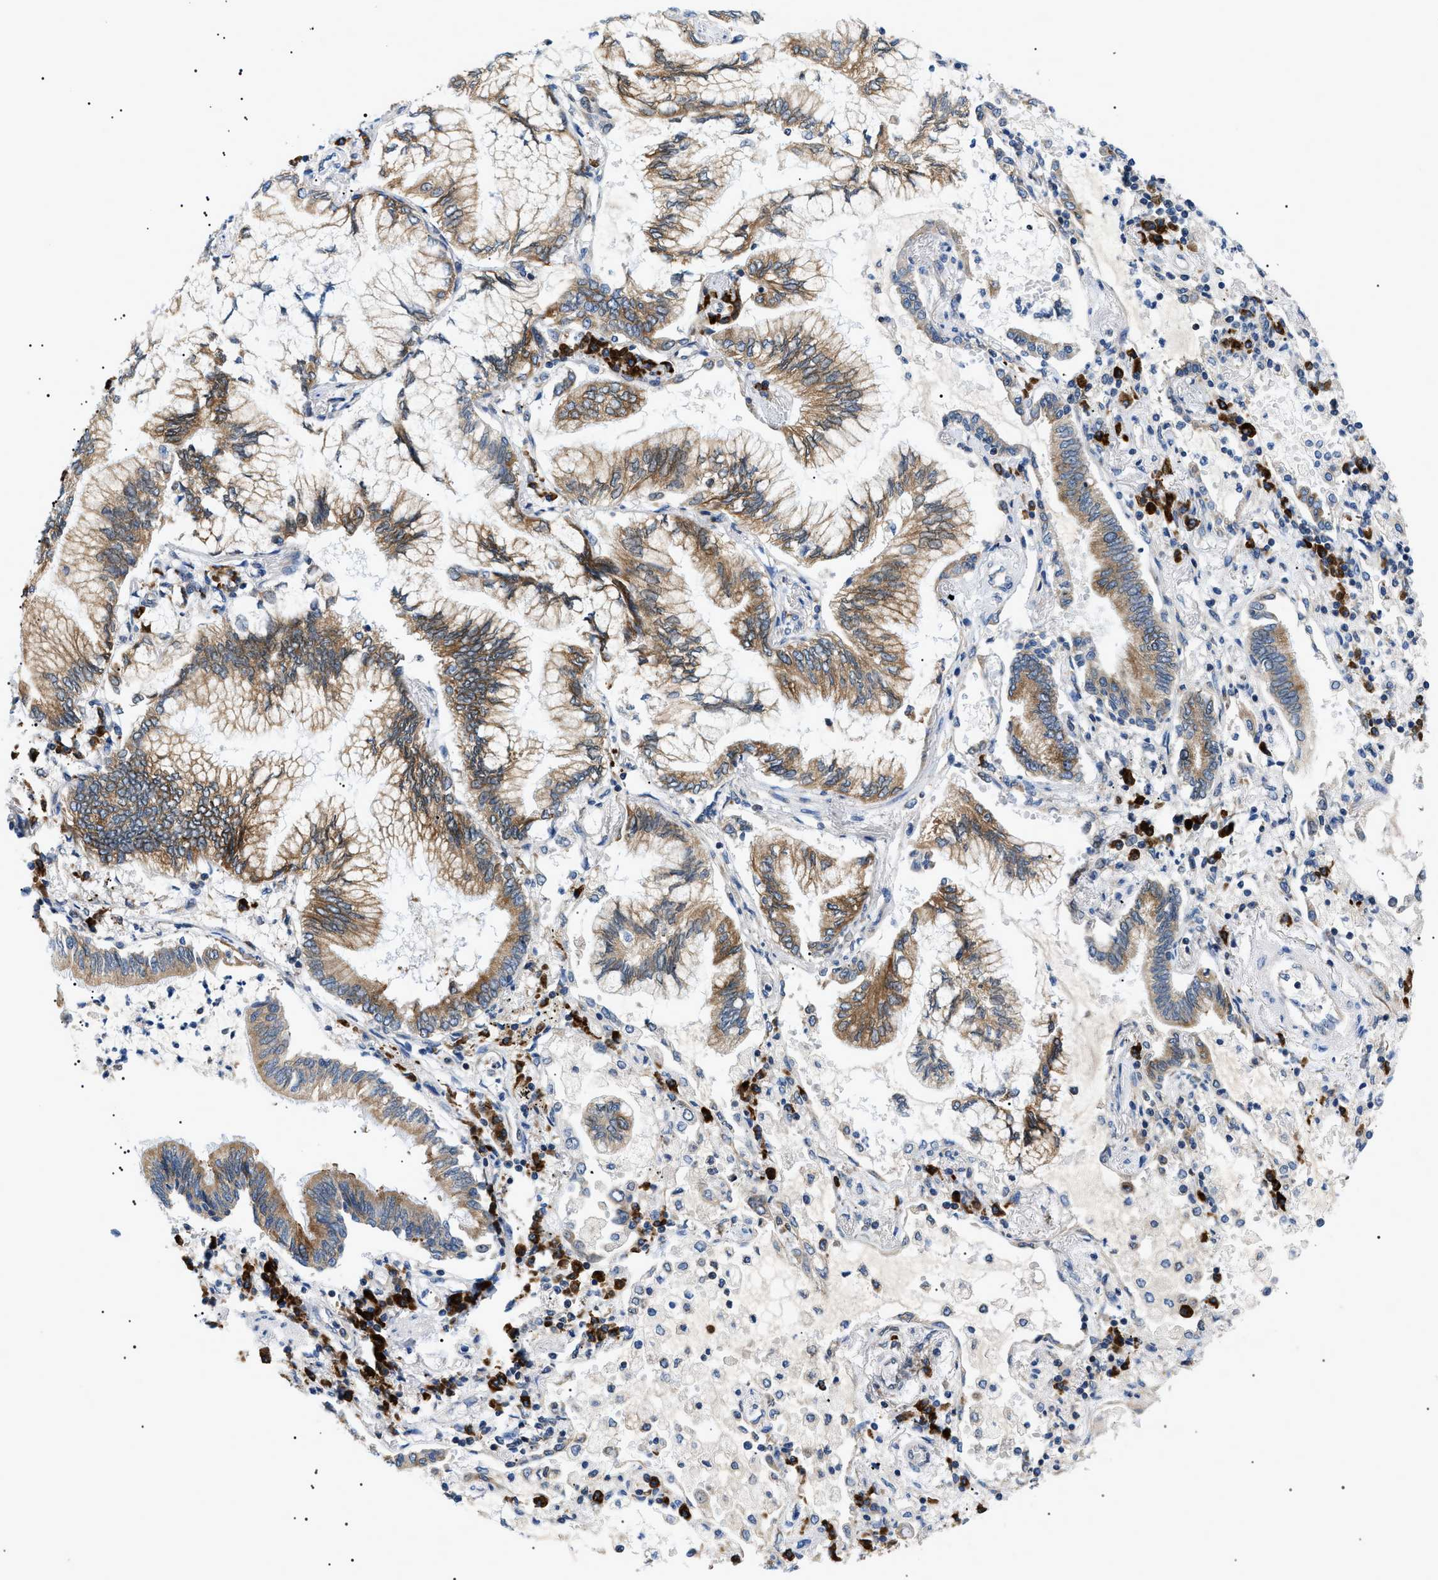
{"staining": {"intensity": "moderate", "quantity": ">75%", "location": "cytoplasmic/membranous"}, "tissue": "lung cancer", "cell_type": "Tumor cells", "image_type": "cancer", "snomed": [{"axis": "morphology", "description": "Normal tissue, NOS"}, {"axis": "morphology", "description": "Adenocarcinoma, NOS"}, {"axis": "topography", "description": "Bronchus"}, {"axis": "topography", "description": "Lung"}], "caption": "This micrograph demonstrates immunohistochemistry (IHC) staining of human lung cancer, with medium moderate cytoplasmic/membranous expression in about >75% of tumor cells.", "gene": "DERL1", "patient": {"sex": "female", "age": 70}}